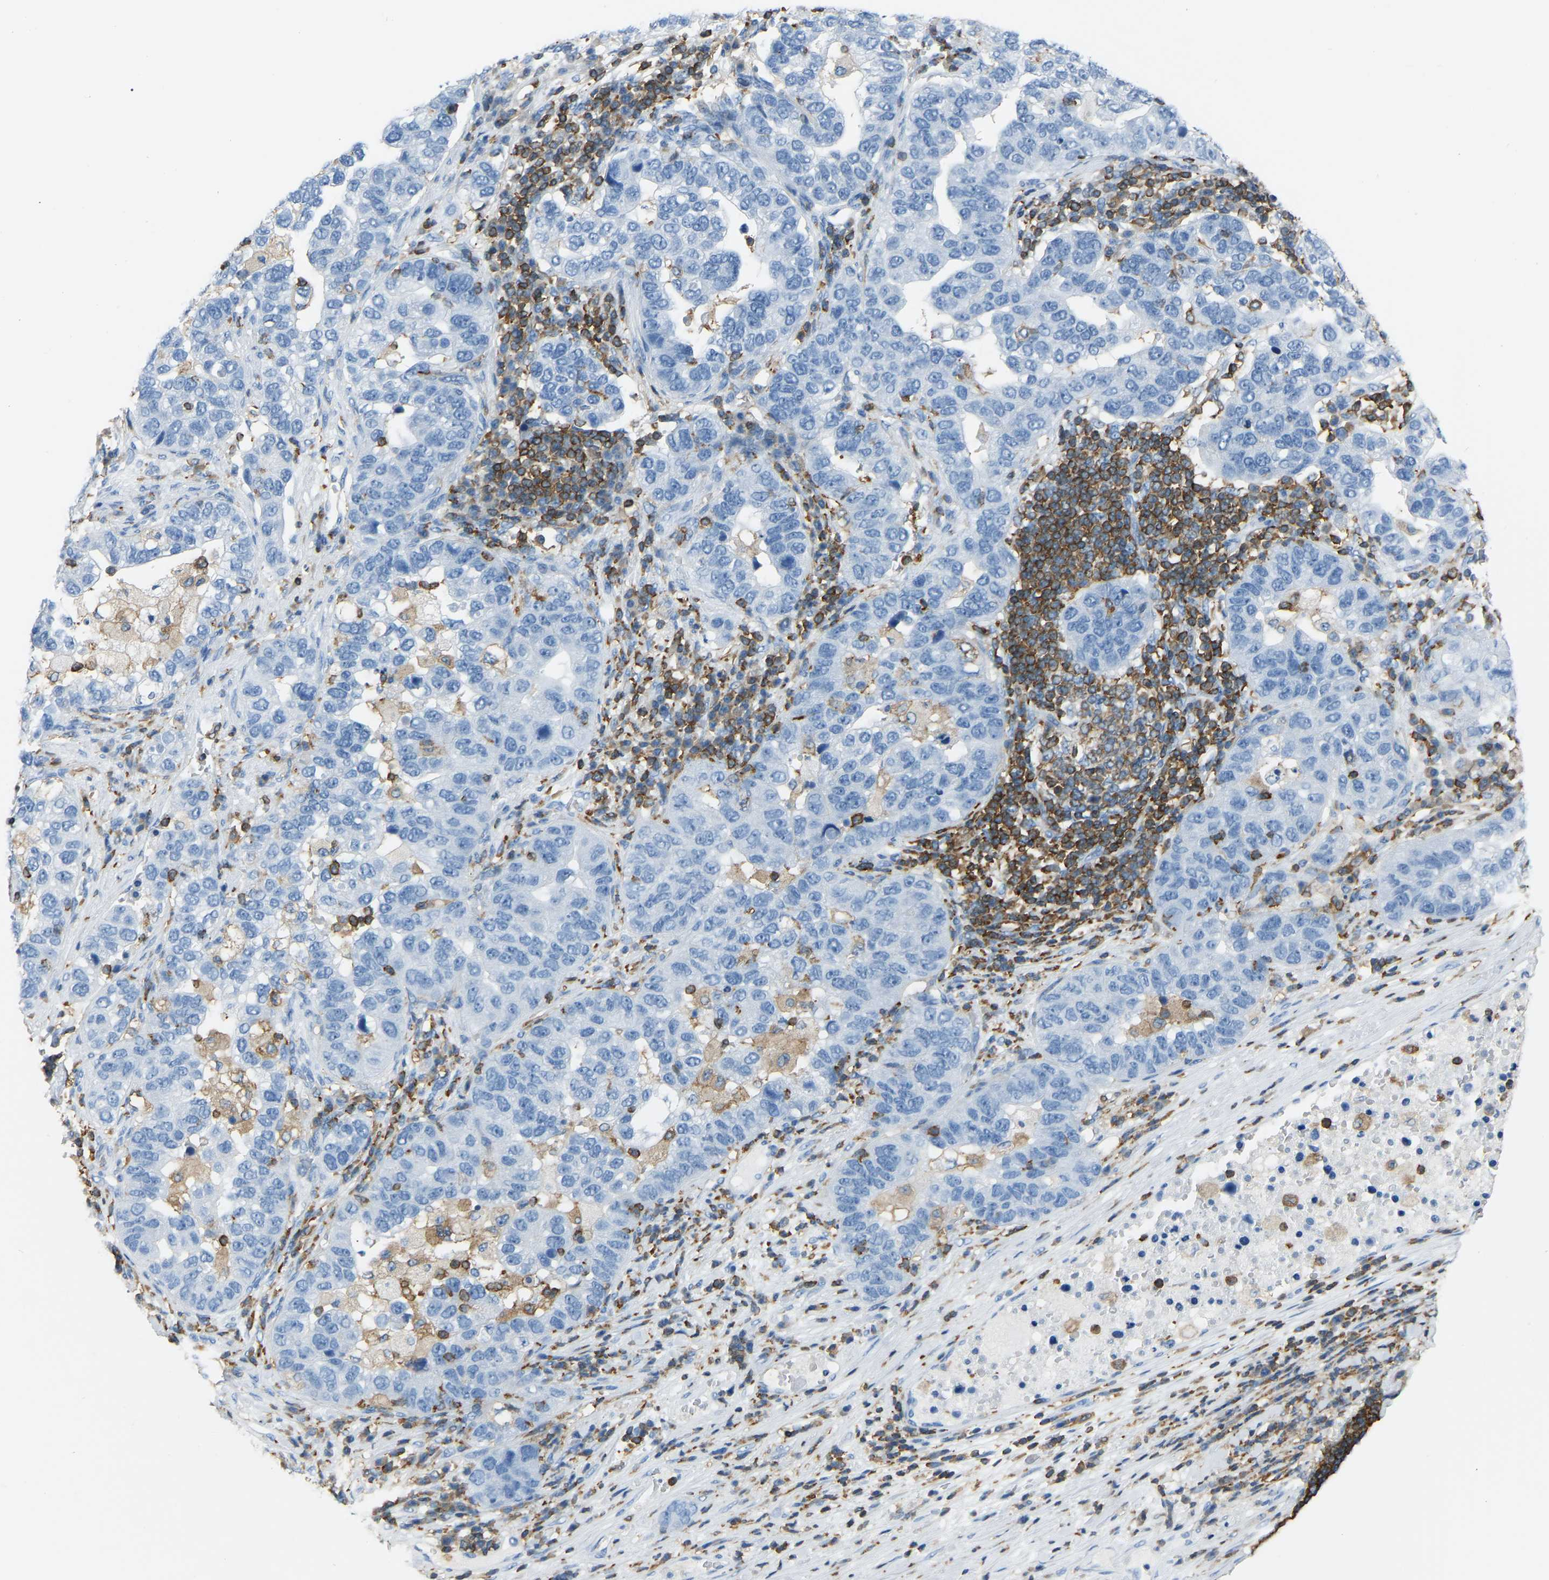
{"staining": {"intensity": "negative", "quantity": "none", "location": "none"}, "tissue": "pancreatic cancer", "cell_type": "Tumor cells", "image_type": "cancer", "snomed": [{"axis": "morphology", "description": "Adenocarcinoma, NOS"}, {"axis": "topography", "description": "Pancreas"}], "caption": "The histopathology image displays no staining of tumor cells in pancreatic adenocarcinoma. The staining is performed using DAB (3,3'-diaminobenzidine) brown chromogen with nuclei counter-stained in using hematoxylin.", "gene": "ARHGAP45", "patient": {"sex": "female", "age": 61}}